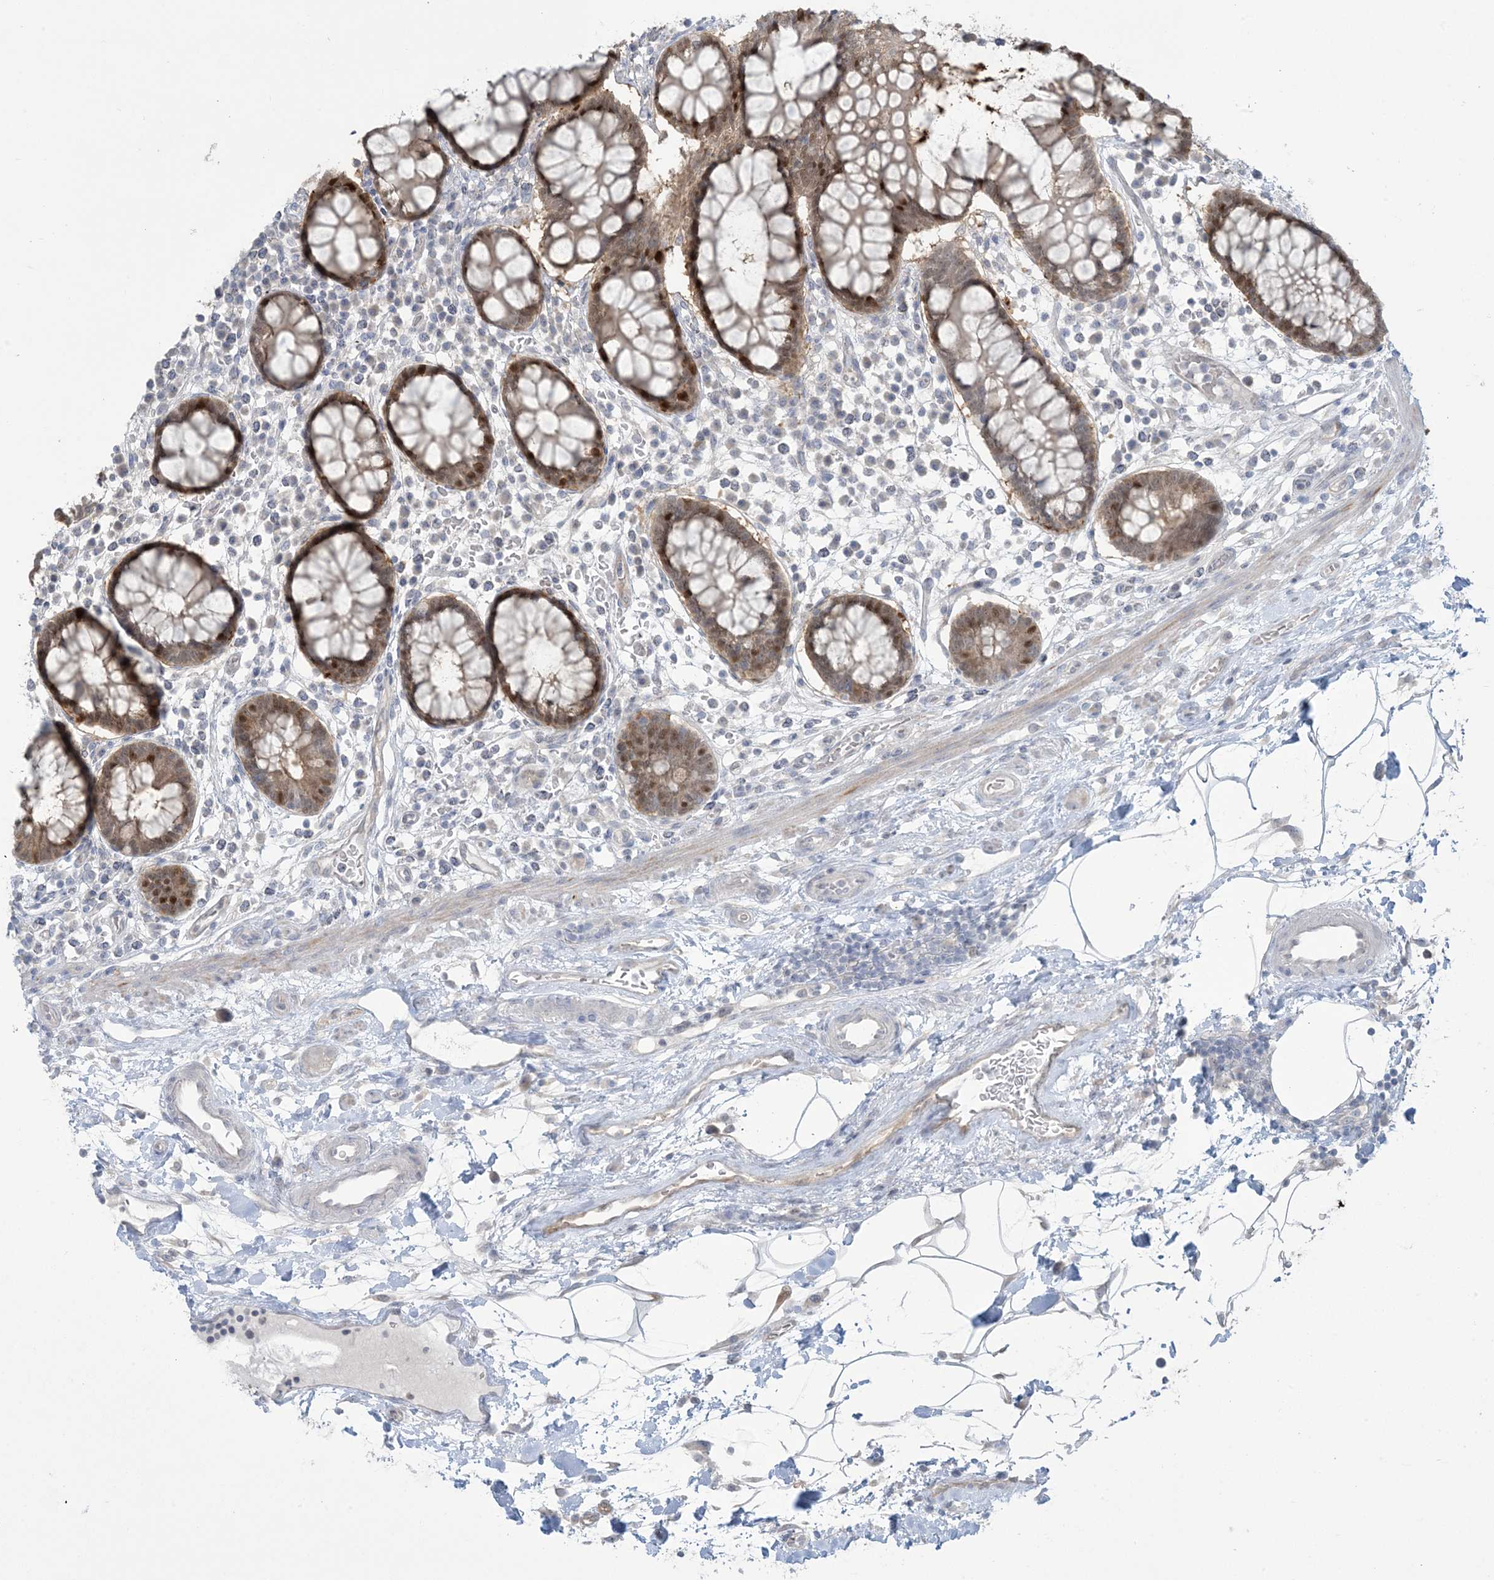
{"staining": {"intensity": "negative", "quantity": "none", "location": "none"}, "tissue": "colon", "cell_type": "Endothelial cells", "image_type": "normal", "snomed": [{"axis": "morphology", "description": "Normal tissue, NOS"}, {"axis": "topography", "description": "Colon"}], "caption": "This is a image of immunohistochemistry (IHC) staining of normal colon, which shows no staining in endothelial cells.", "gene": "NRBP2", "patient": {"sex": "female", "age": 79}}